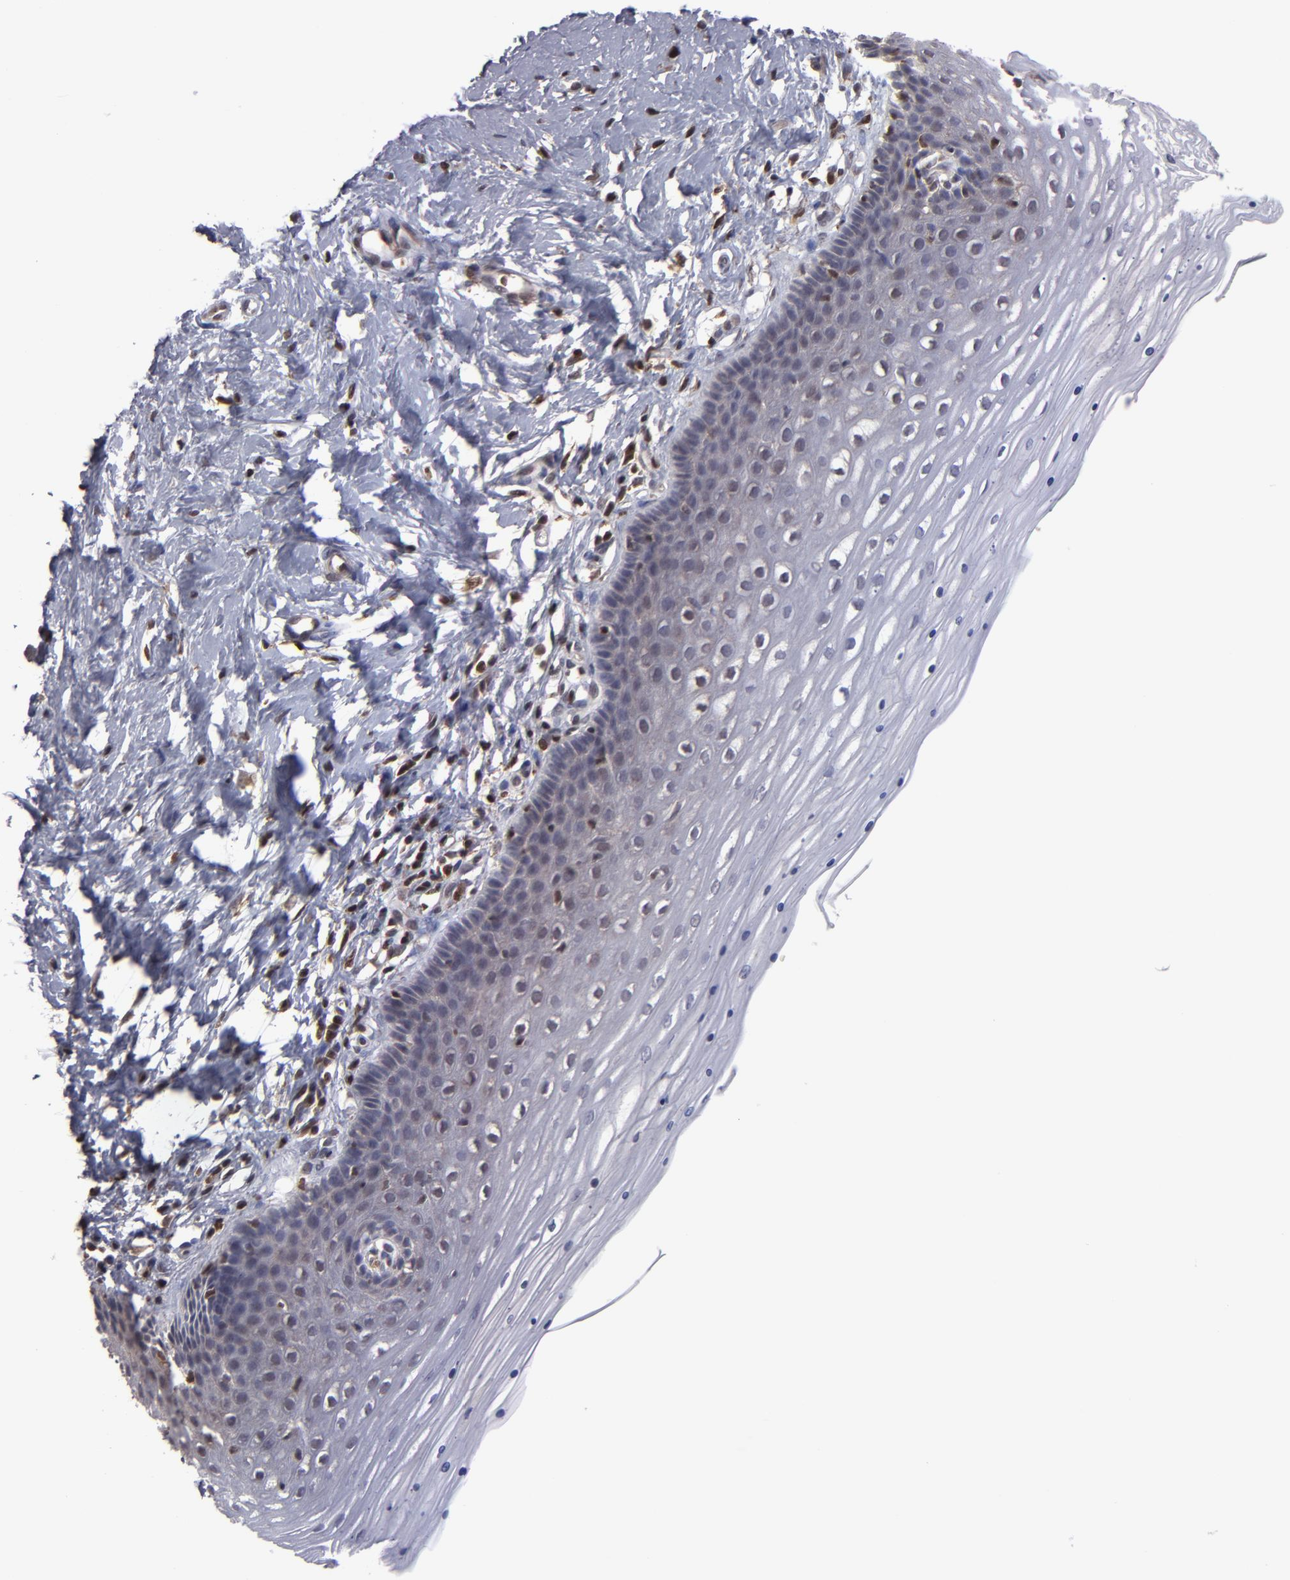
{"staining": {"intensity": "weak", "quantity": ">75%", "location": "nuclear"}, "tissue": "cervix", "cell_type": "Glandular cells", "image_type": "normal", "snomed": [{"axis": "morphology", "description": "Normal tissue, NOS"}, {"axis": "topography", "description": "Cervix"}], "caption": "Protein analysis of normal cervix exhibits weak nuclear positivity in about >75% of glandular cells. (IHC, brightfield microscopy, high magnification).", "gene": "GRB2", "patient": {"sex": "female", "age": 39}}